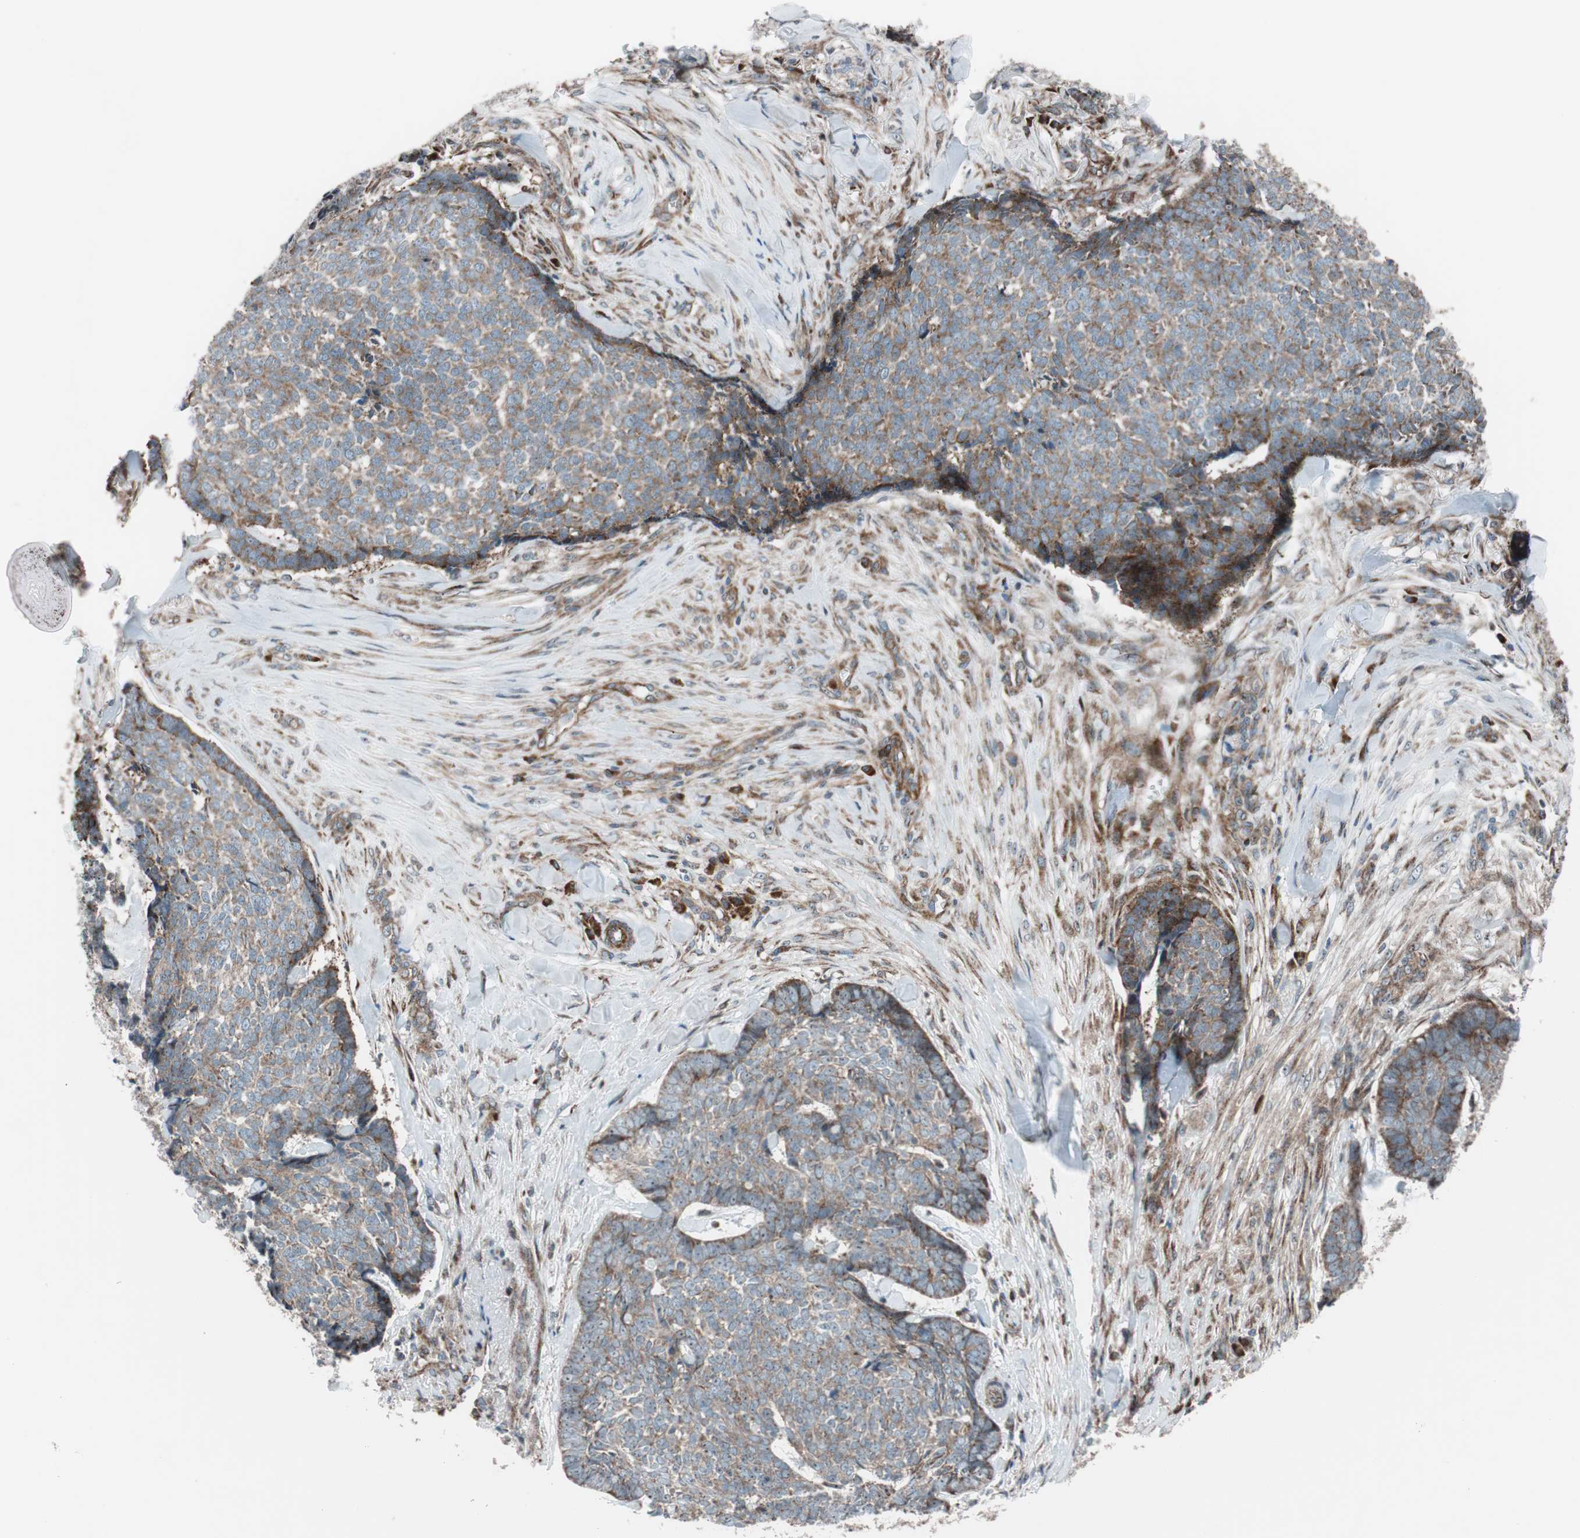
{"staining": {"intensity": "moderate", "quantity": ">75%", "location": "cytoplasmic/membranous"}, "tissue": "skin cancer", "cell_type": "Tumor cells", "image_type": "cancer", "snomed": [{"axis": "morphology", "description": "Basal cell carcinoma"}, {"axis": "topography", "description": "Skin"}], "caption": "The micrograph shows a brown stain indicating the presence of a protein in the cytoplasmic/membranous of tumor cells in skin basal cell carcinoma.", "gene": "CCL14", "patient": {"sex": "male", "age": 84}}